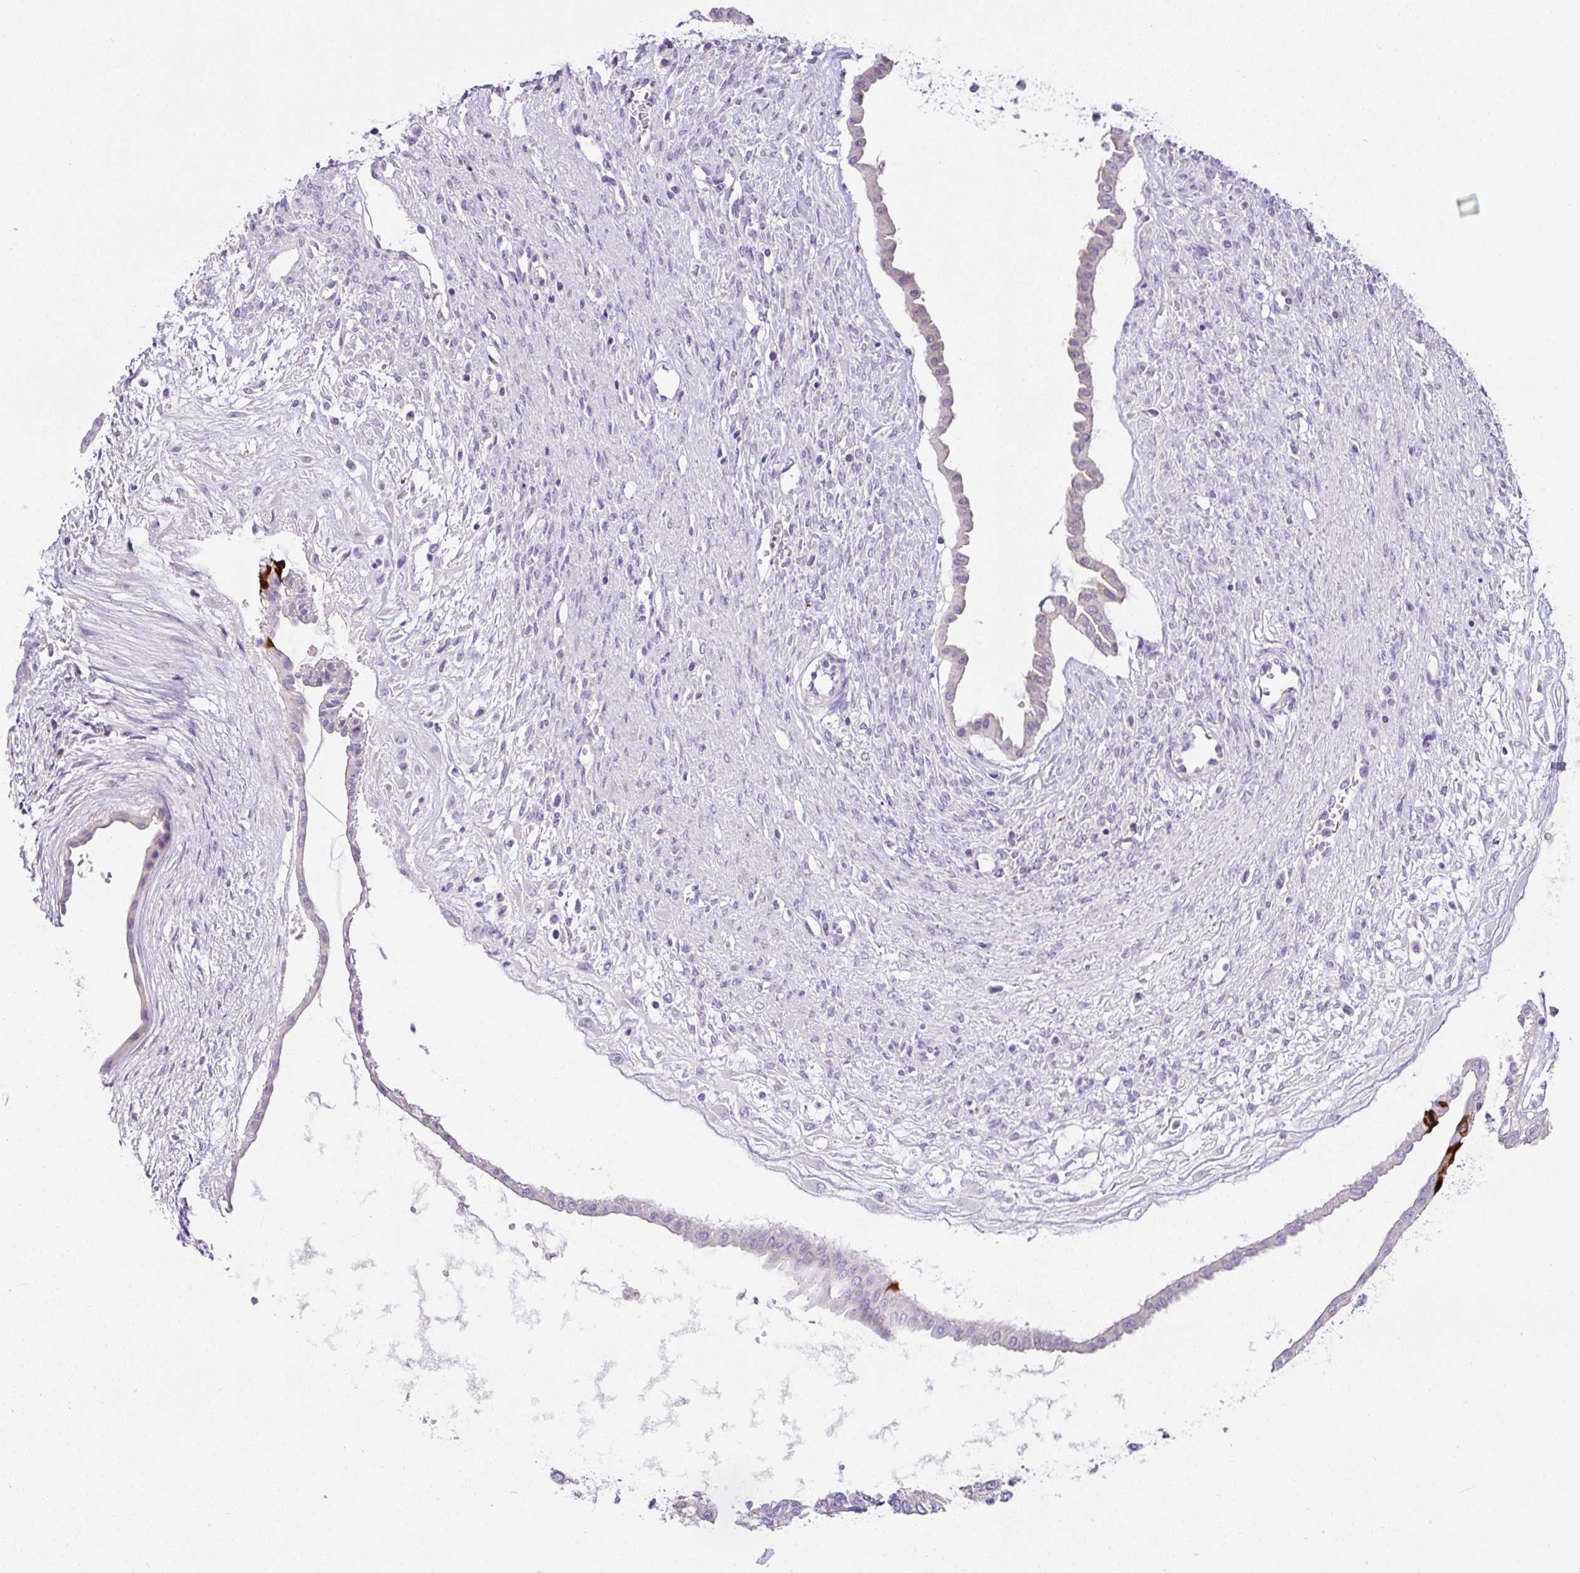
{"staining": {"intensity": "negative", "quantity": "none", "location": "none"}, "tissue": "ovarian cancer", "cell_type": "Tumor cells", "image_type": "cancer", "snomed": [{"axis": "morphology", "description": "Cystadenocarcinoma, mucinous, NOS"}, {"axis": "topography", "description": "Ovary"}], "caption": "Immunohistochemistry (IHC) micrograph of neoplastic tissue: human ovarian cancer (mucinous cystadenocarcinoma) stained with DAB (3,3'-diaminobenzidine) reveals no significant protein positivity in tumor cells.", "gene": "NDST3", "patient": {"sex": "female", "age": 73}}